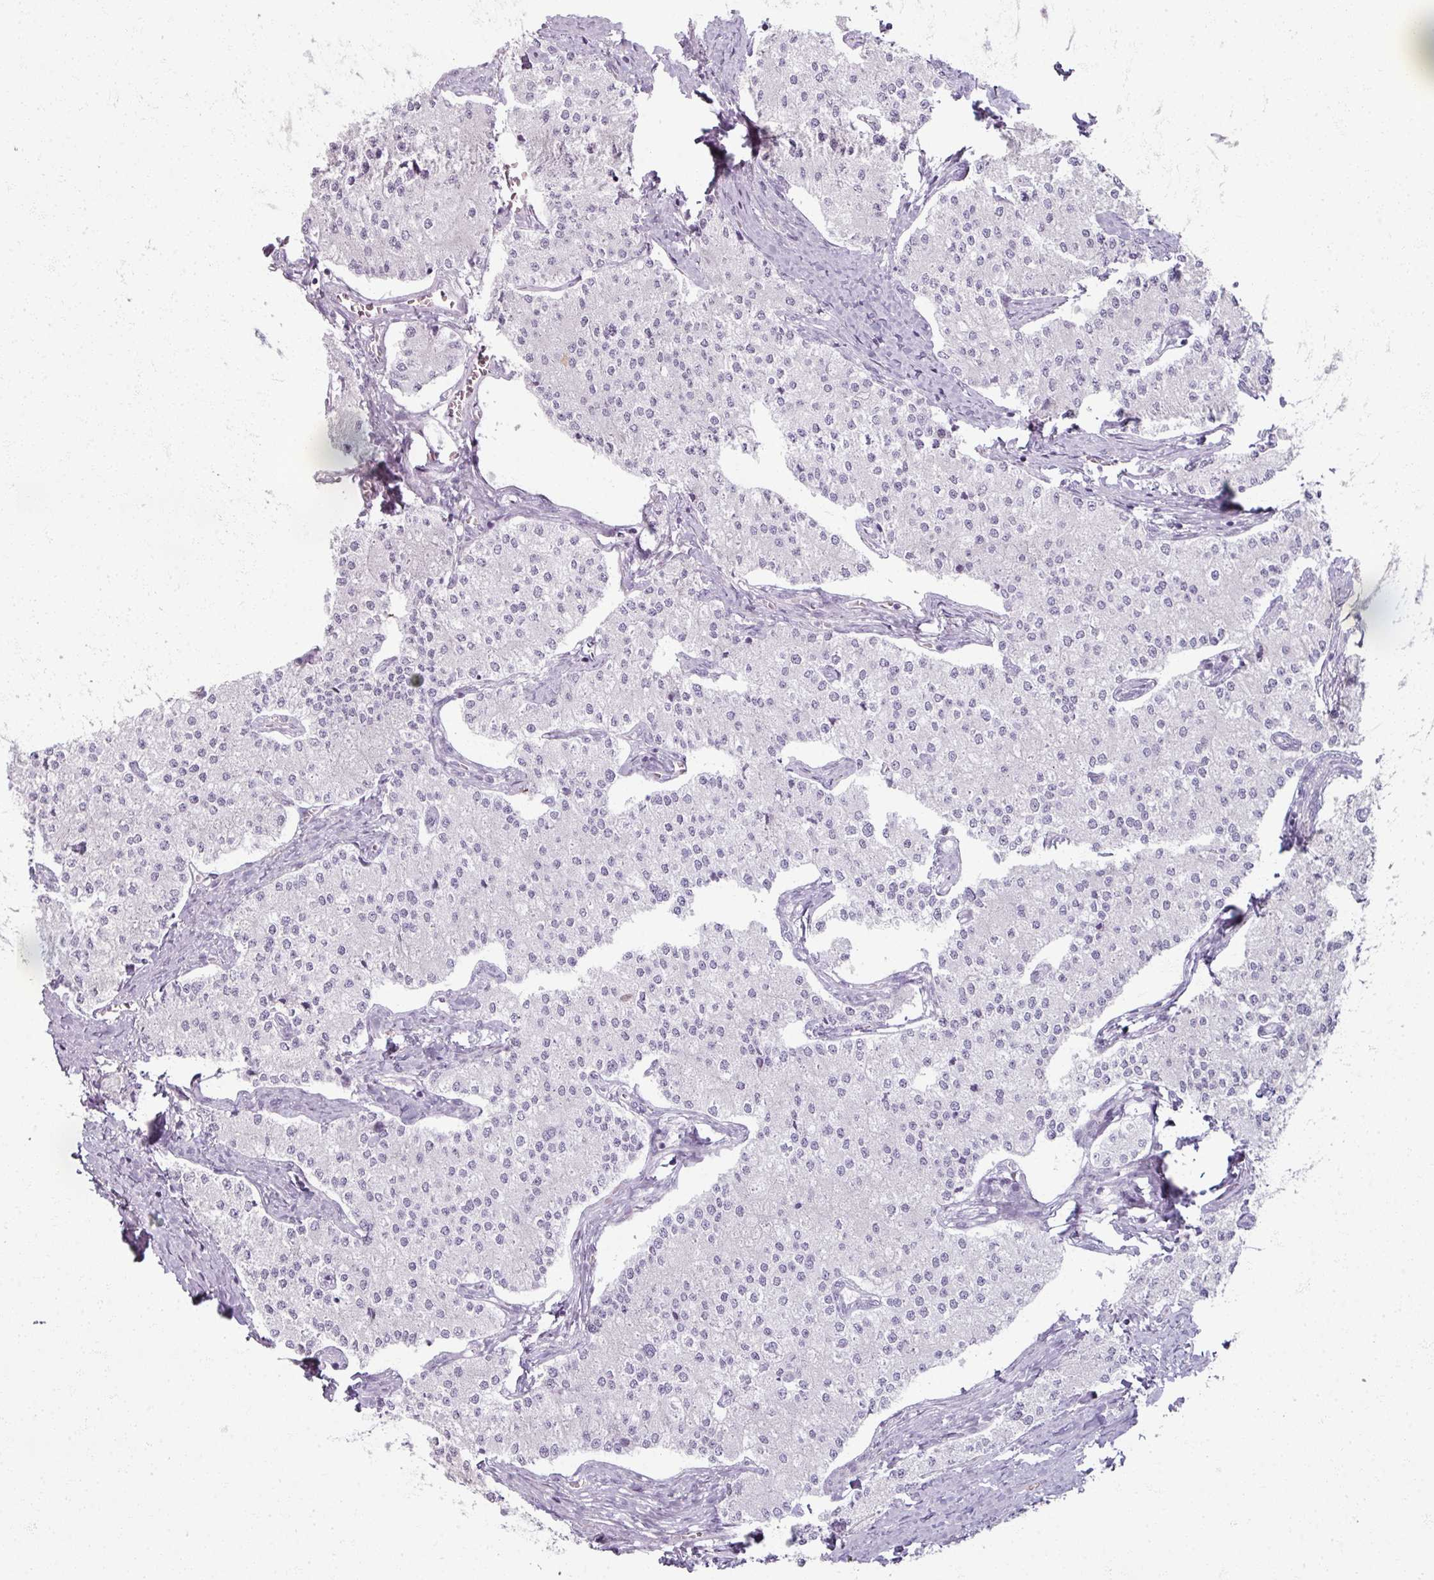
{"staining": {"intensity": "negative", "quantity": "none", "location": "none"}, "tissue": "carcinoid", "cell_type": "Tumor cells", "image_type": "cancer", "snomed": [{"axis": "morphology", "description": "Carcinoid, malignant, NOS"}, {"axis": "topography", "description": "Colon"}], "caption": "This image is of carcinoid (malignant) stained with immunohistochemistry (IHC) to label a protein in brown with the nuclei are counter-stained blue. There is no staining in tumor cells. Brightfield microscopy of IHC stained with DAB (3,3'-diaminobenzidine) (brown) and hematoxylin (blue), captured at high magnification.", "gene": "RFPL2", "patient": {"sex": "female", "age": 52}}